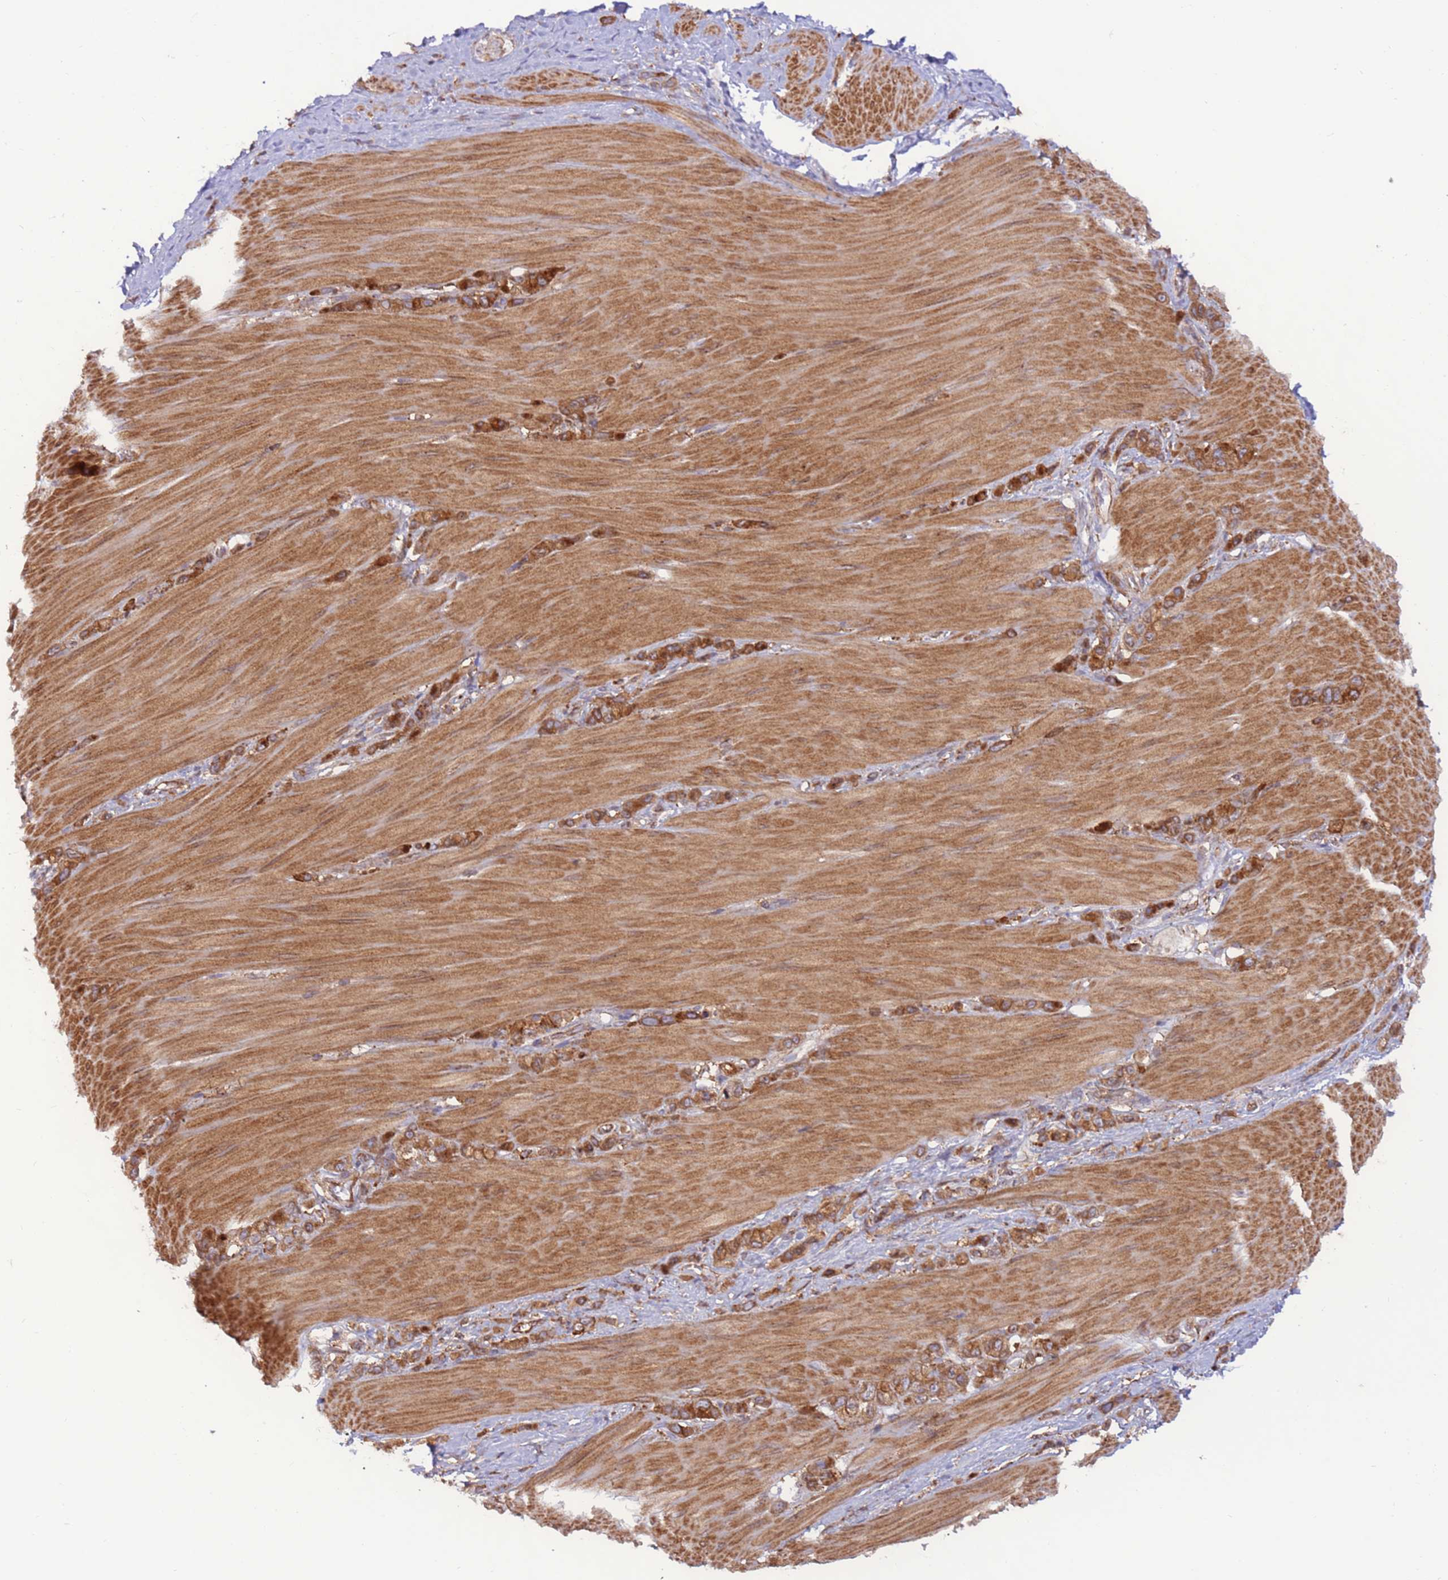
{"staining": {"intensity": "moderate", "quantity": ">75%", "location": "cytoplasmic/membranous"}, "tissue": "stomach cancer", "cell_type": "Tumor cells", "image_type": "cancer", "snomed": [{"axis": "morphology", "description": "Adenocarcinoma, NOS"}, {"axis": "topography", "description": "Stomach"}], "caption": "IHC photomicrograph of neoplastic tissue: stomach adenocarcinoma stained using IHC demonstrates medium levels of moderate protein expression localized specifically in the cytoplasmic/membranous of tumor cells, appearing as a cytoplasmic/membranous brown color.", "gene": "DDX19B", "patient": {"sex": "female", "age": 65}}